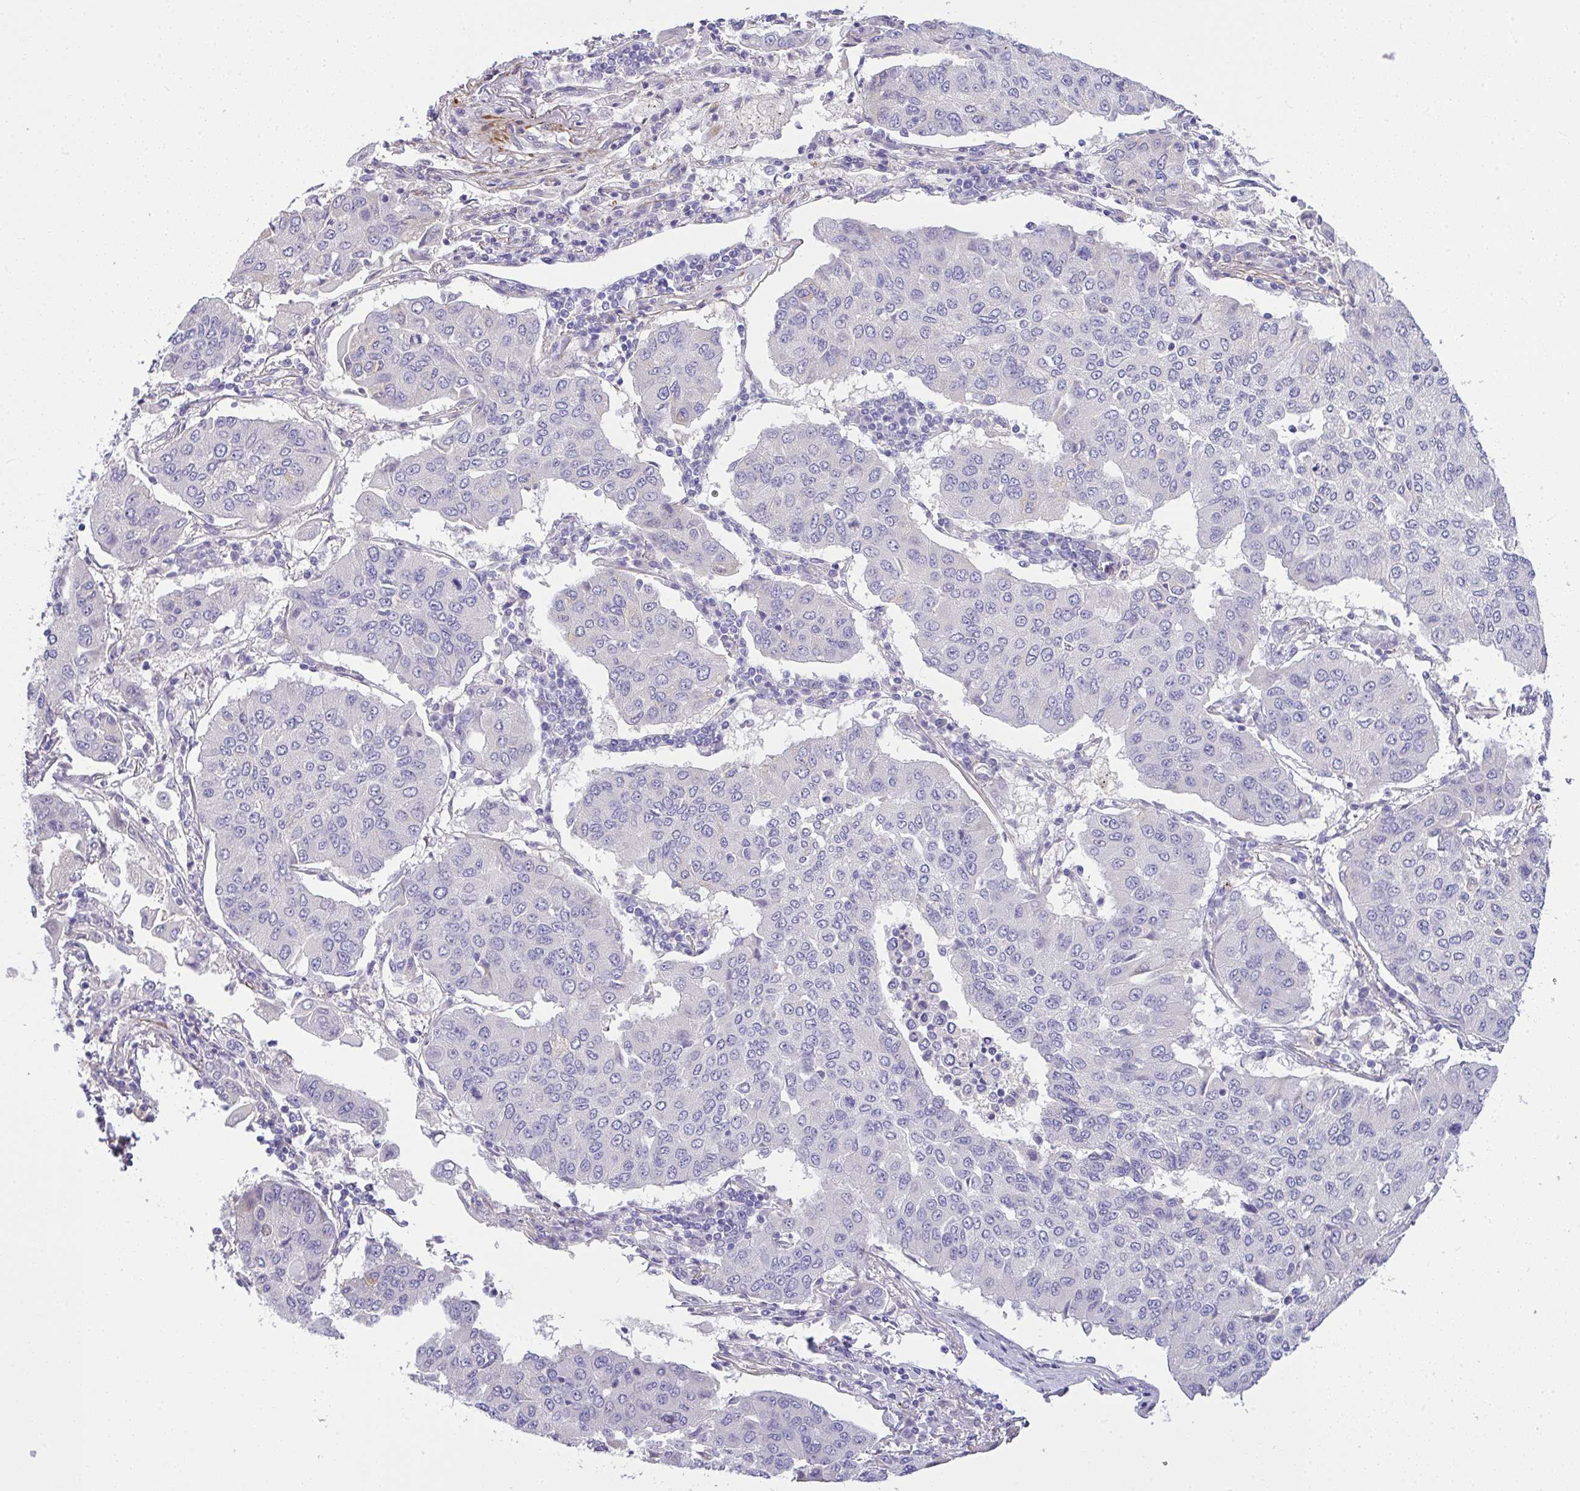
{"staining": {"intensity": "negative", "quantity": "none", "location": "none"}, "tissue": "lung cancer", "cell_type": "Tumor cells", "image_type": "cancer", "snomed": [{"axis": "morphology", "description": "Squamous cell carcinoma, NOS"}, {"axis": "topography", "description": "Lung"}], "caption": "Immunohistochemistry (IHC) image of human squamous cell carcinoma (lung) stained for a protein (brown), which demonstrates no staining in tumor cells. The staining is performed using DAB brown chromogen with nuclei counter-stained in using hematoxylin.", "gene": "MOCS1", "patient": {"sex": "male", "age": 74}}